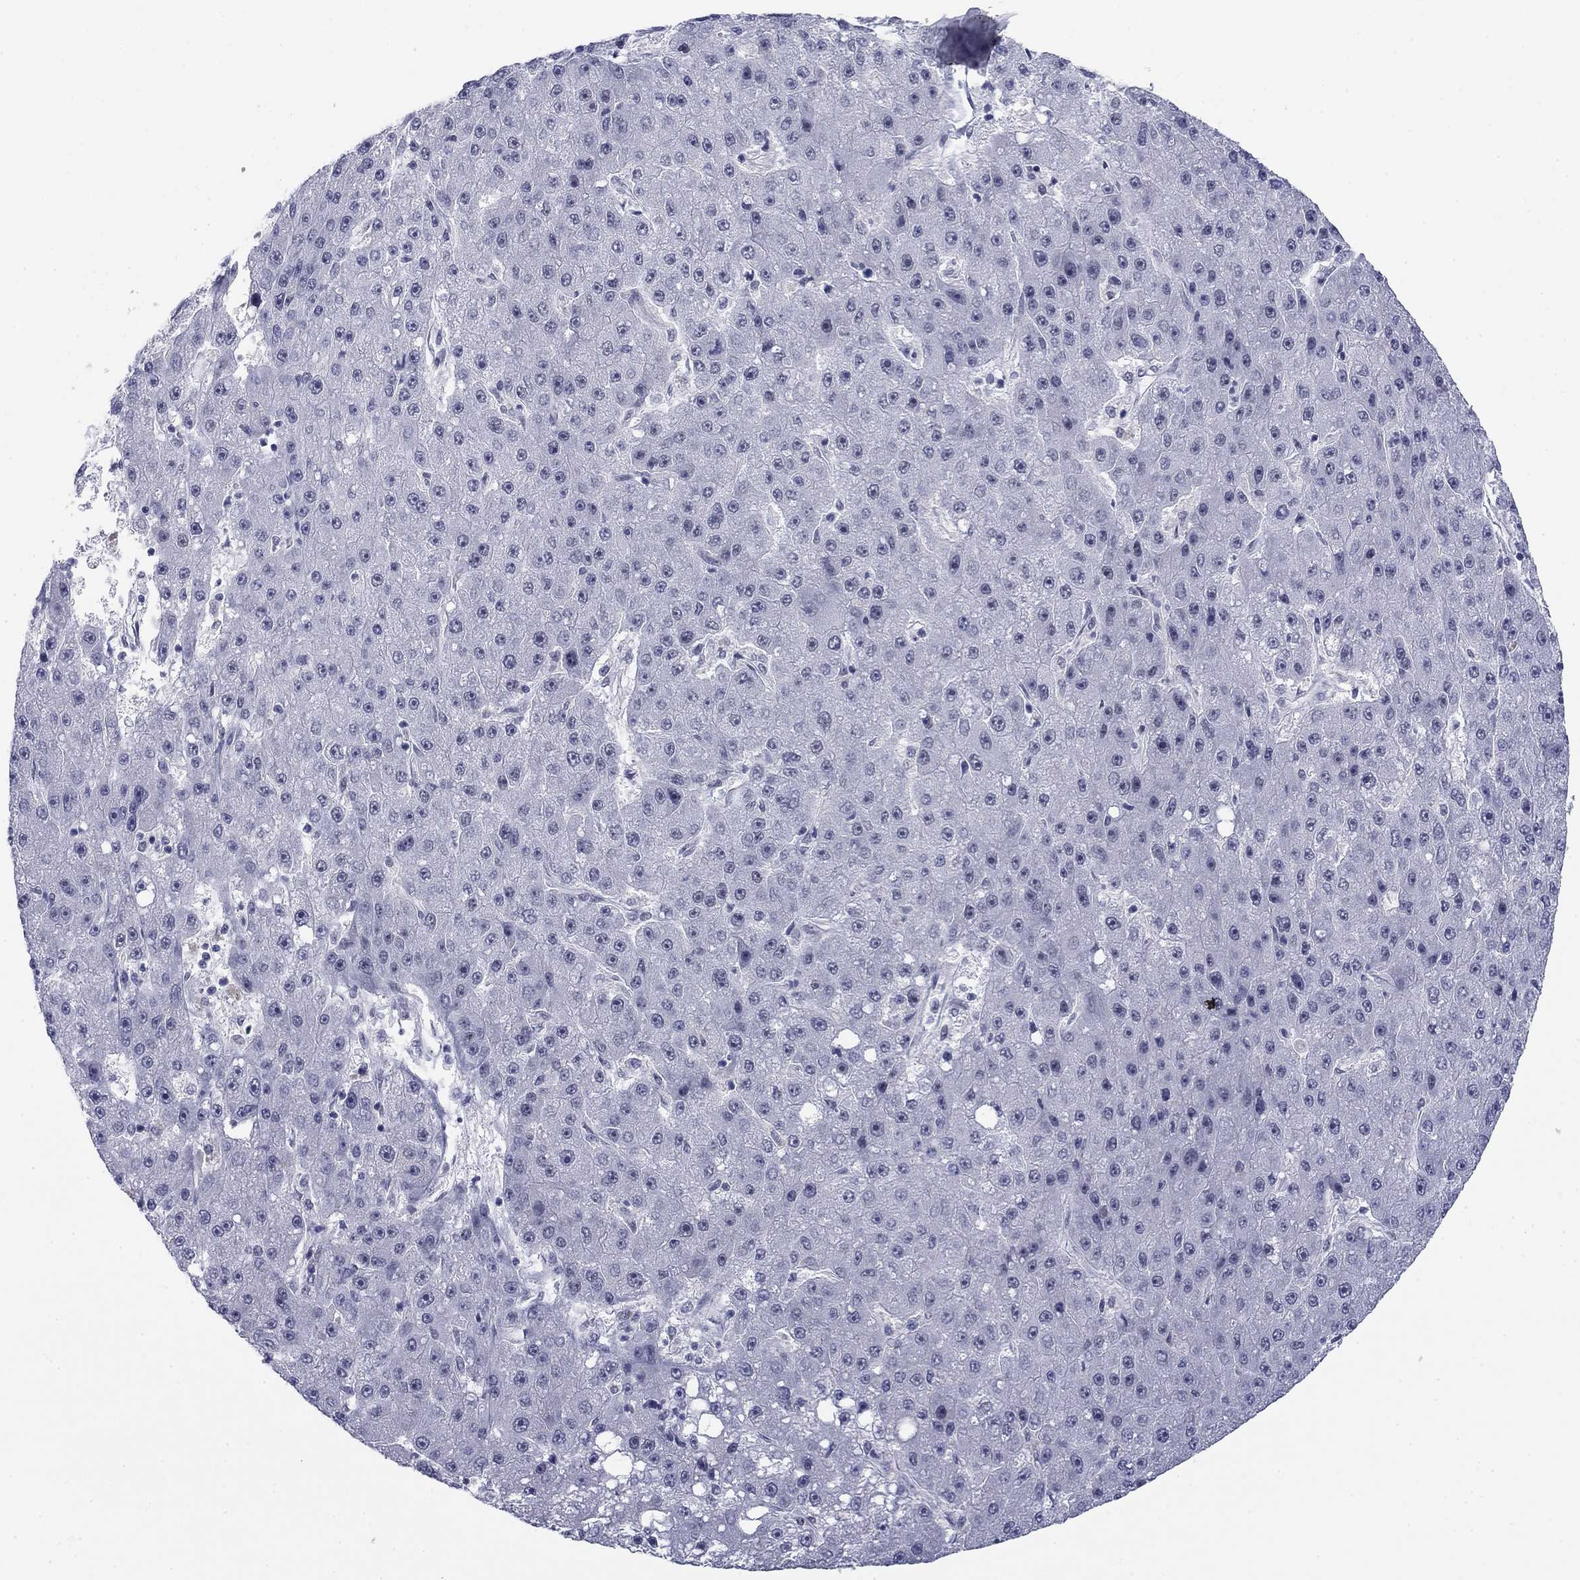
{"staining": {"intensity": "negative", "quantity": "none", "location": "none"}, "tissue": "liver cancer", "cell_type": "Tumor cells", "image_type": "cancer", "snomed": [{"axis": "morphology", "description": "Carcinoma, Hepatocellular, NOS"}, {"axis": "topography", "description": "Liver"}], "caption": "This image is of liver cancer stained with immunohistochemistry (IHC) to label a protein in brown with the nuclei are counter-stained blue. There is no positivity in tumor cells.", "gene": "TIGD4", "patient": {"sex": "male", "age": 67}}